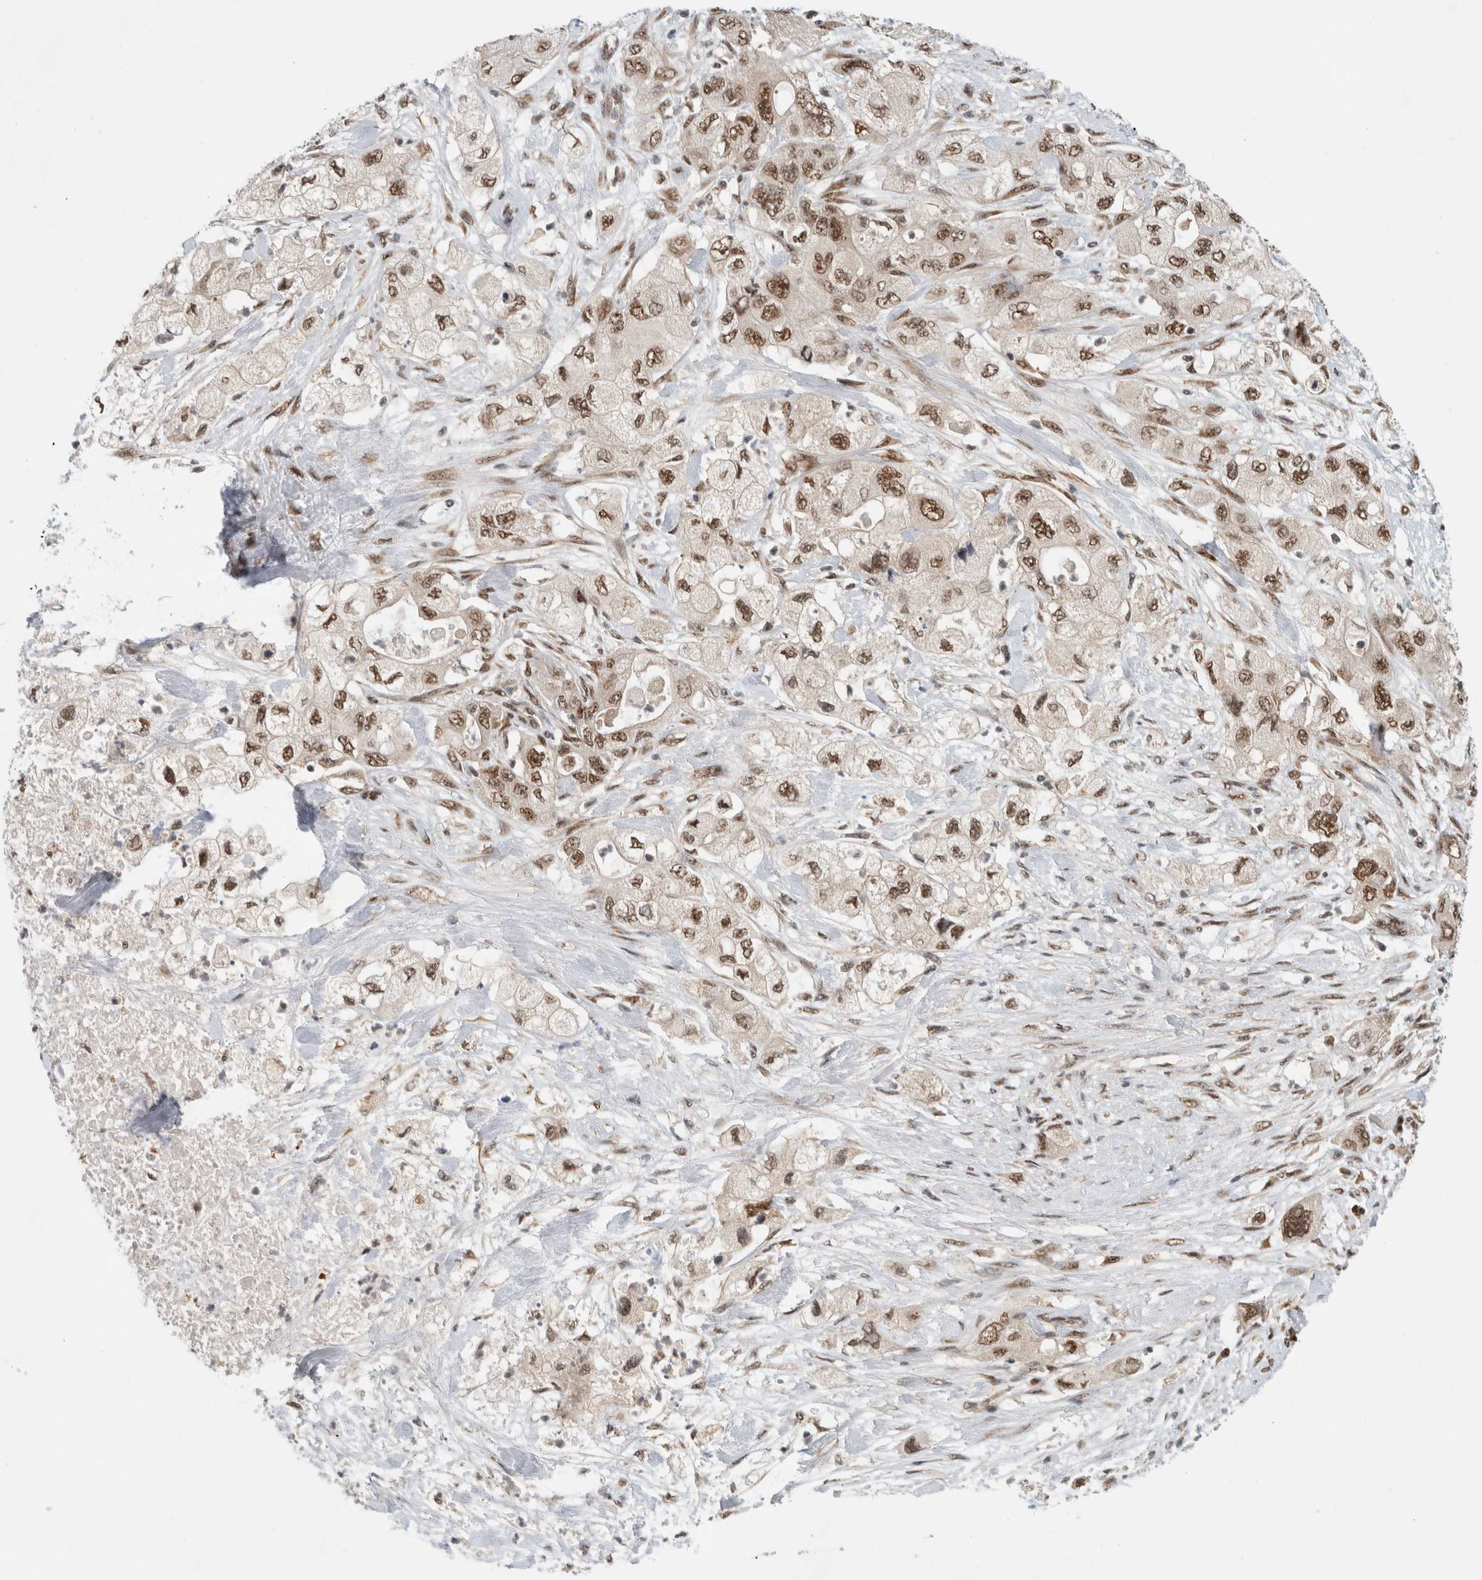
{"staining": {"intensity": "moderate", "quantity": ">75%", "location": "nuclear"}, "tissue": "pancreatic cancer", "cell_type": "Tumor cells", "image_type": "cancer", "snomed": [{"axis": "morphology", "description": "Adenocarcinoma, NOS"}, {"axis": "topography", "description": "Pancreas"}], "caption": "Protein analysis of pancreatic cancer (adenocarcinoma) tissue demonstrates moderate nuclear staining in about >75% of tumor cells.", "gene": "NCAPG2", "patient": {"sex": "female", "age": 73}}